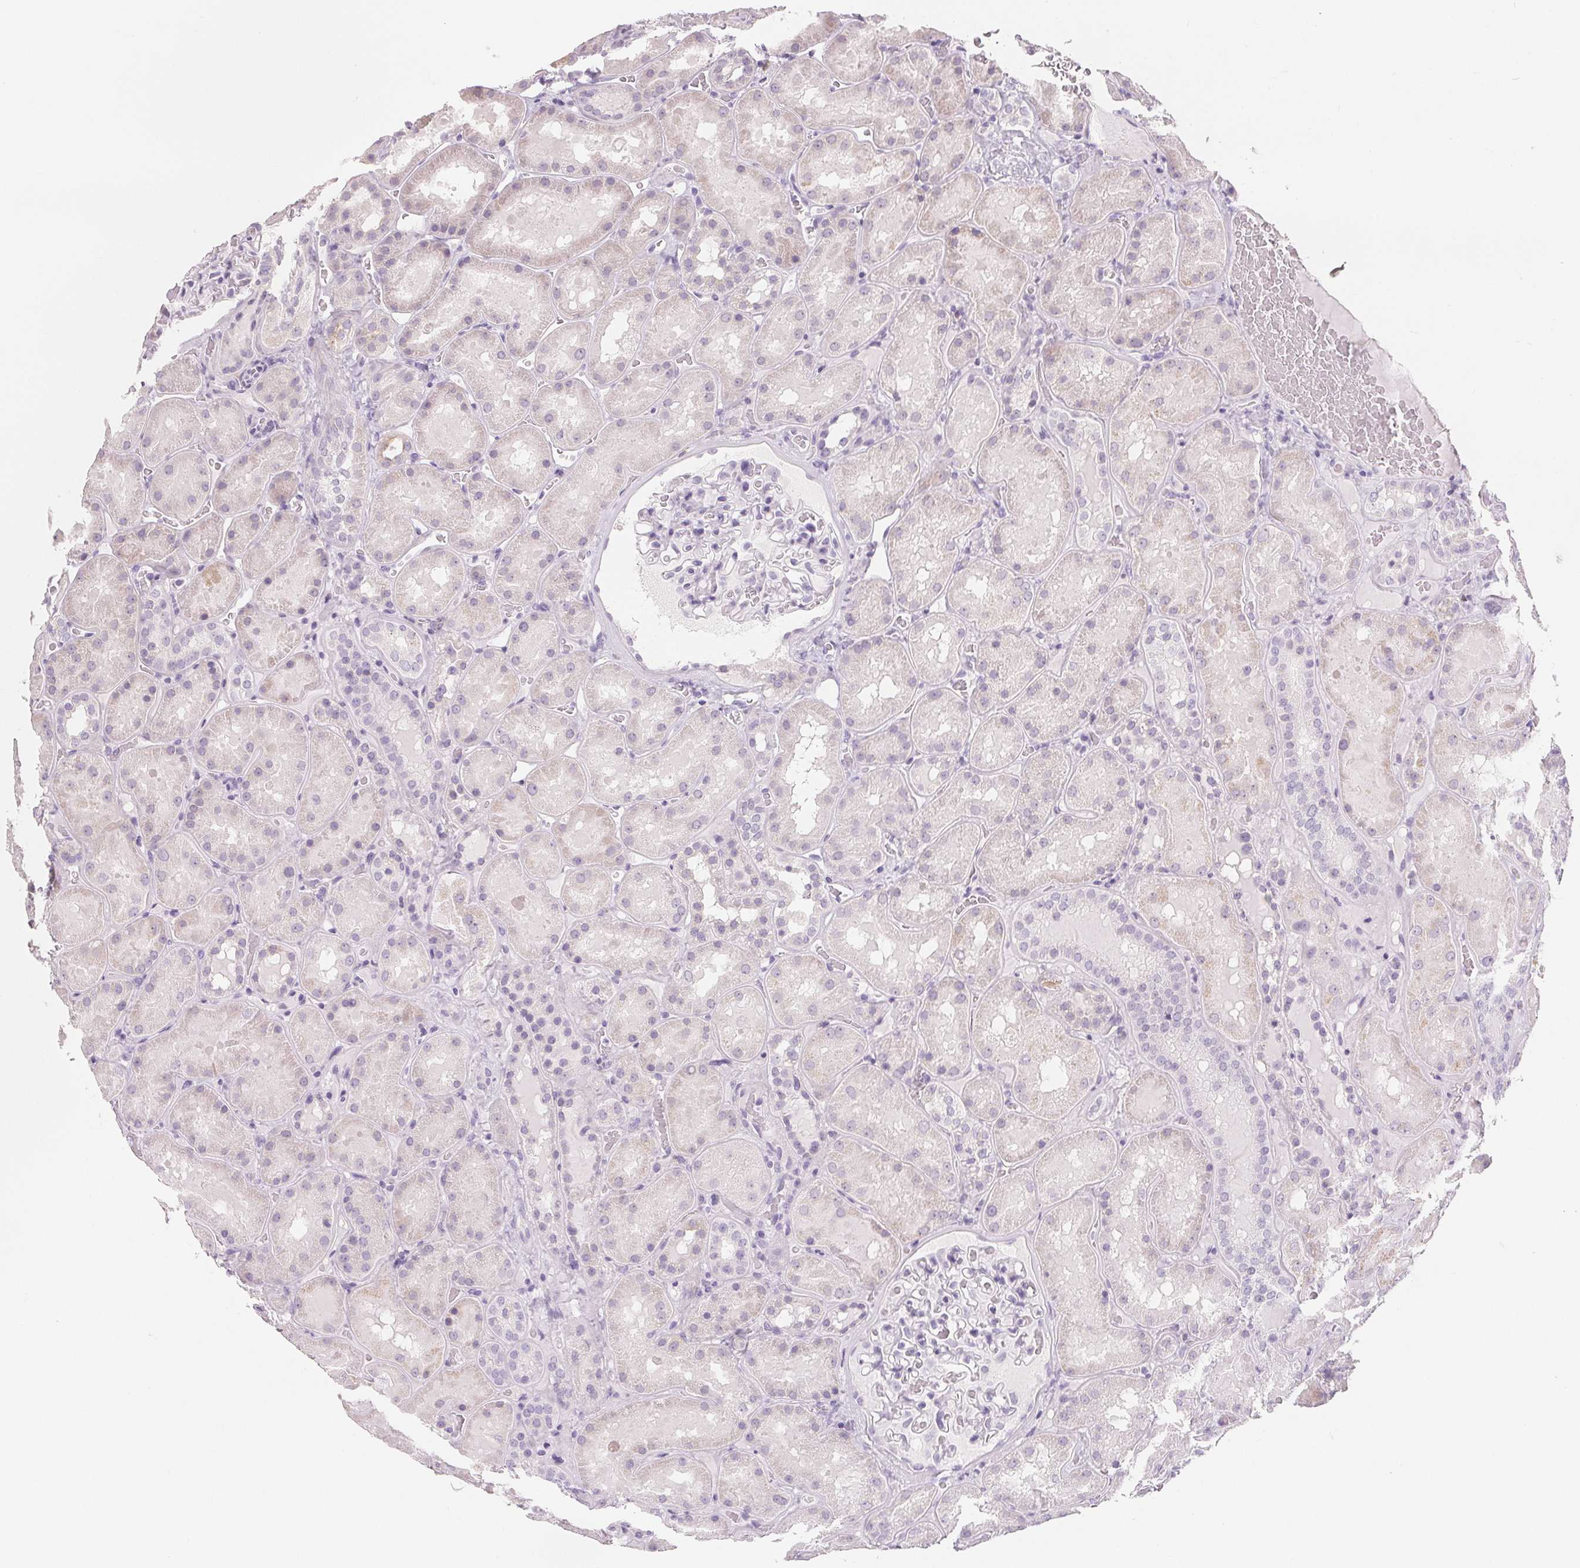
{"staining": {"intensity": "negative", "quantity": "none", "location": "none"}, "tissue": "kidney", "cell_type": "Cells in glomeruli", "image_type": "normal", "snomed": [{"axis": "morphology", "description": "Normal tissue, NOS"}, {"axis": "topography", "description": "Kidney"}], "caption": "This is an IHC histopathology image of benign human kidney. There is no positivity in cells in glomeruli.", "gene": "CD69", "patient": {"sex": "male", "age": 73}}